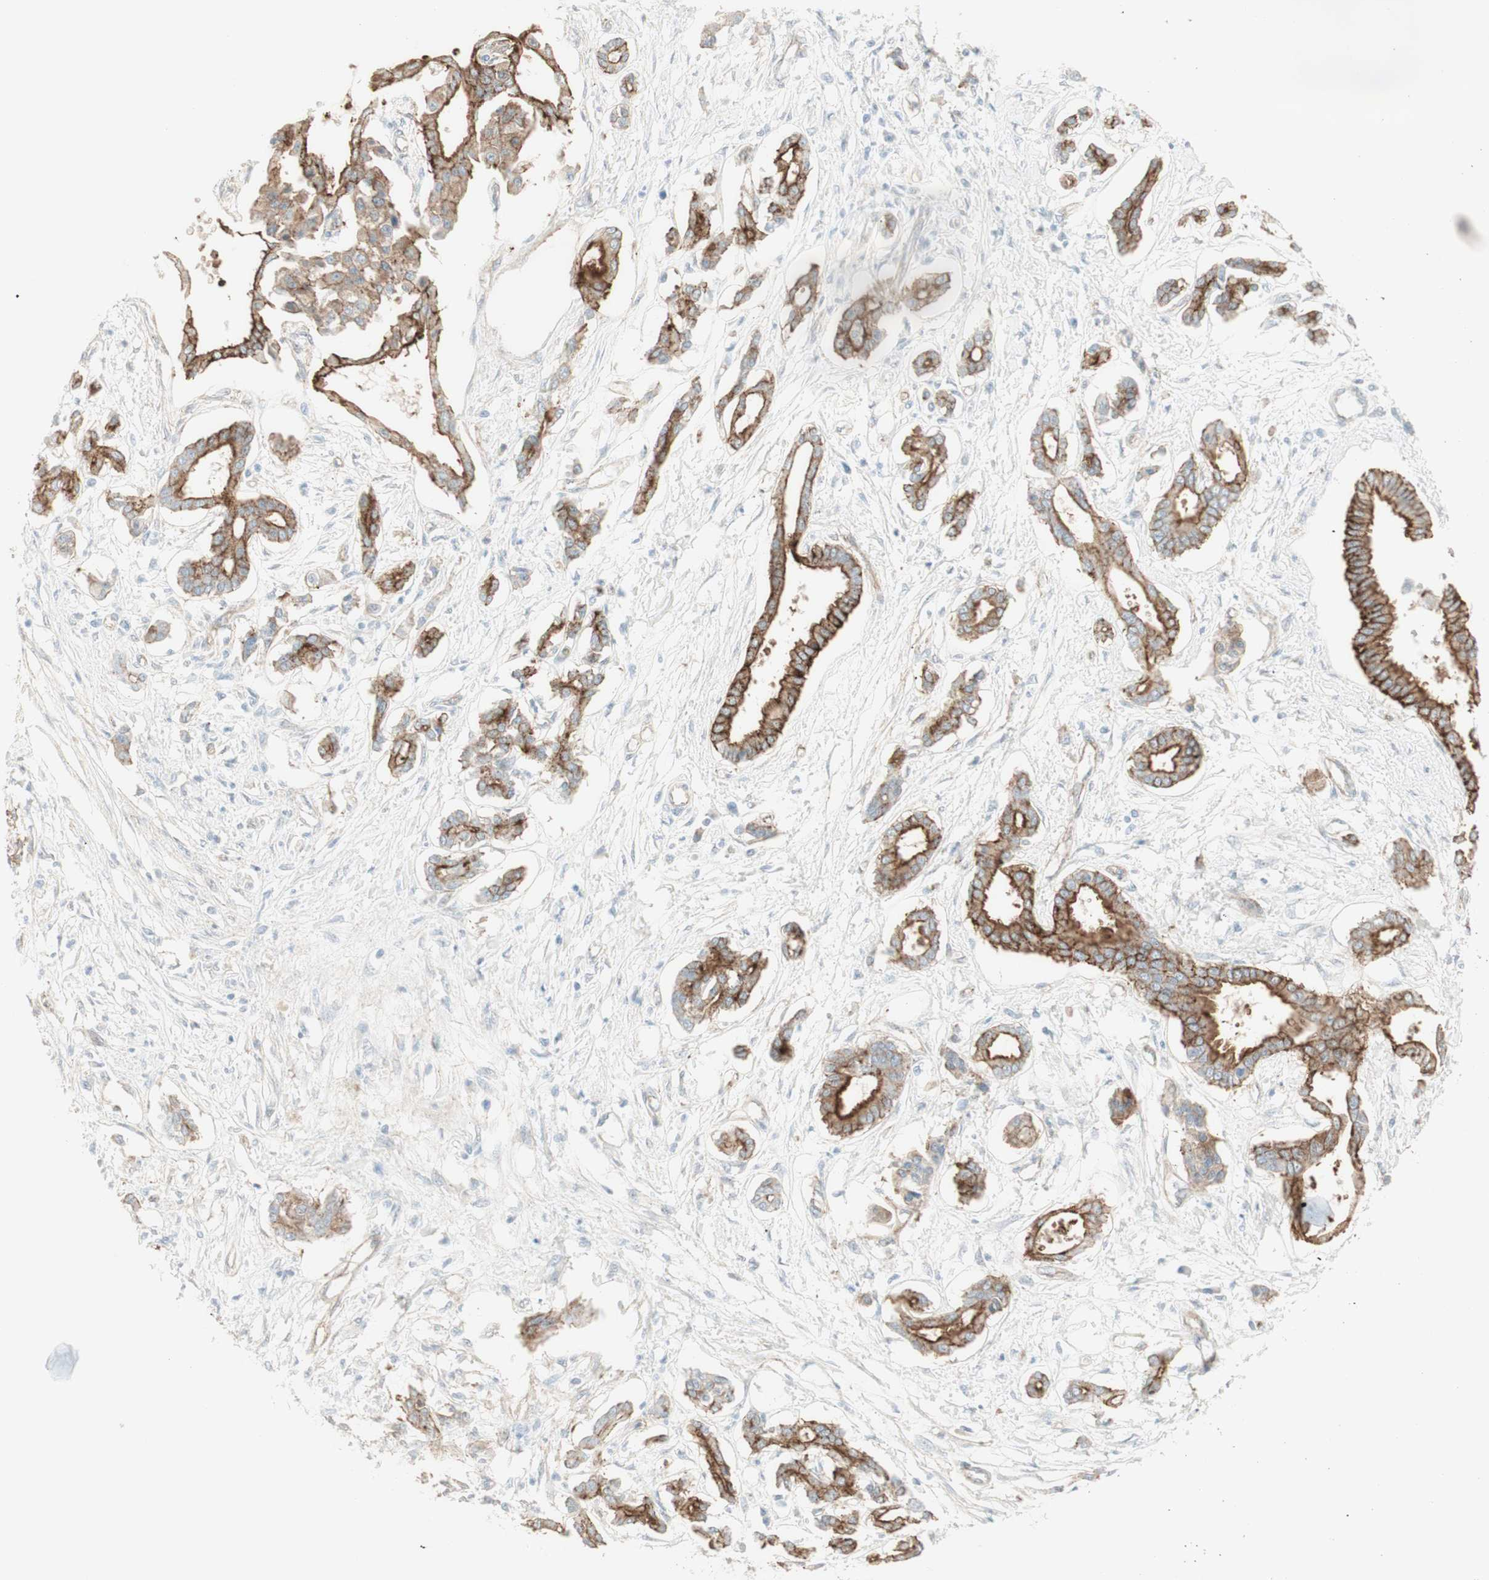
{"staining": {"intensity": "moderate", "quantity": "25%-75%", "location": "cytoplasmic/membranous"}, "tissue": "pancreatic cancer", "cell_type": "Tumor cells", "image_type": "cancer", "snomed": [{"axis": "morphology", "description": "Adenocarcinoma, NOS"}, {"axis": "topography", "description": "Pancreas"}], "caption": "Protein analysis of pancreatic adenocarcinoma tissue shows moderate cytoplasmic/membranous staining in about 25%-75% of tumor cells.", "gene": "MYO6", "patient": {"sex": "male", "age": 56}}